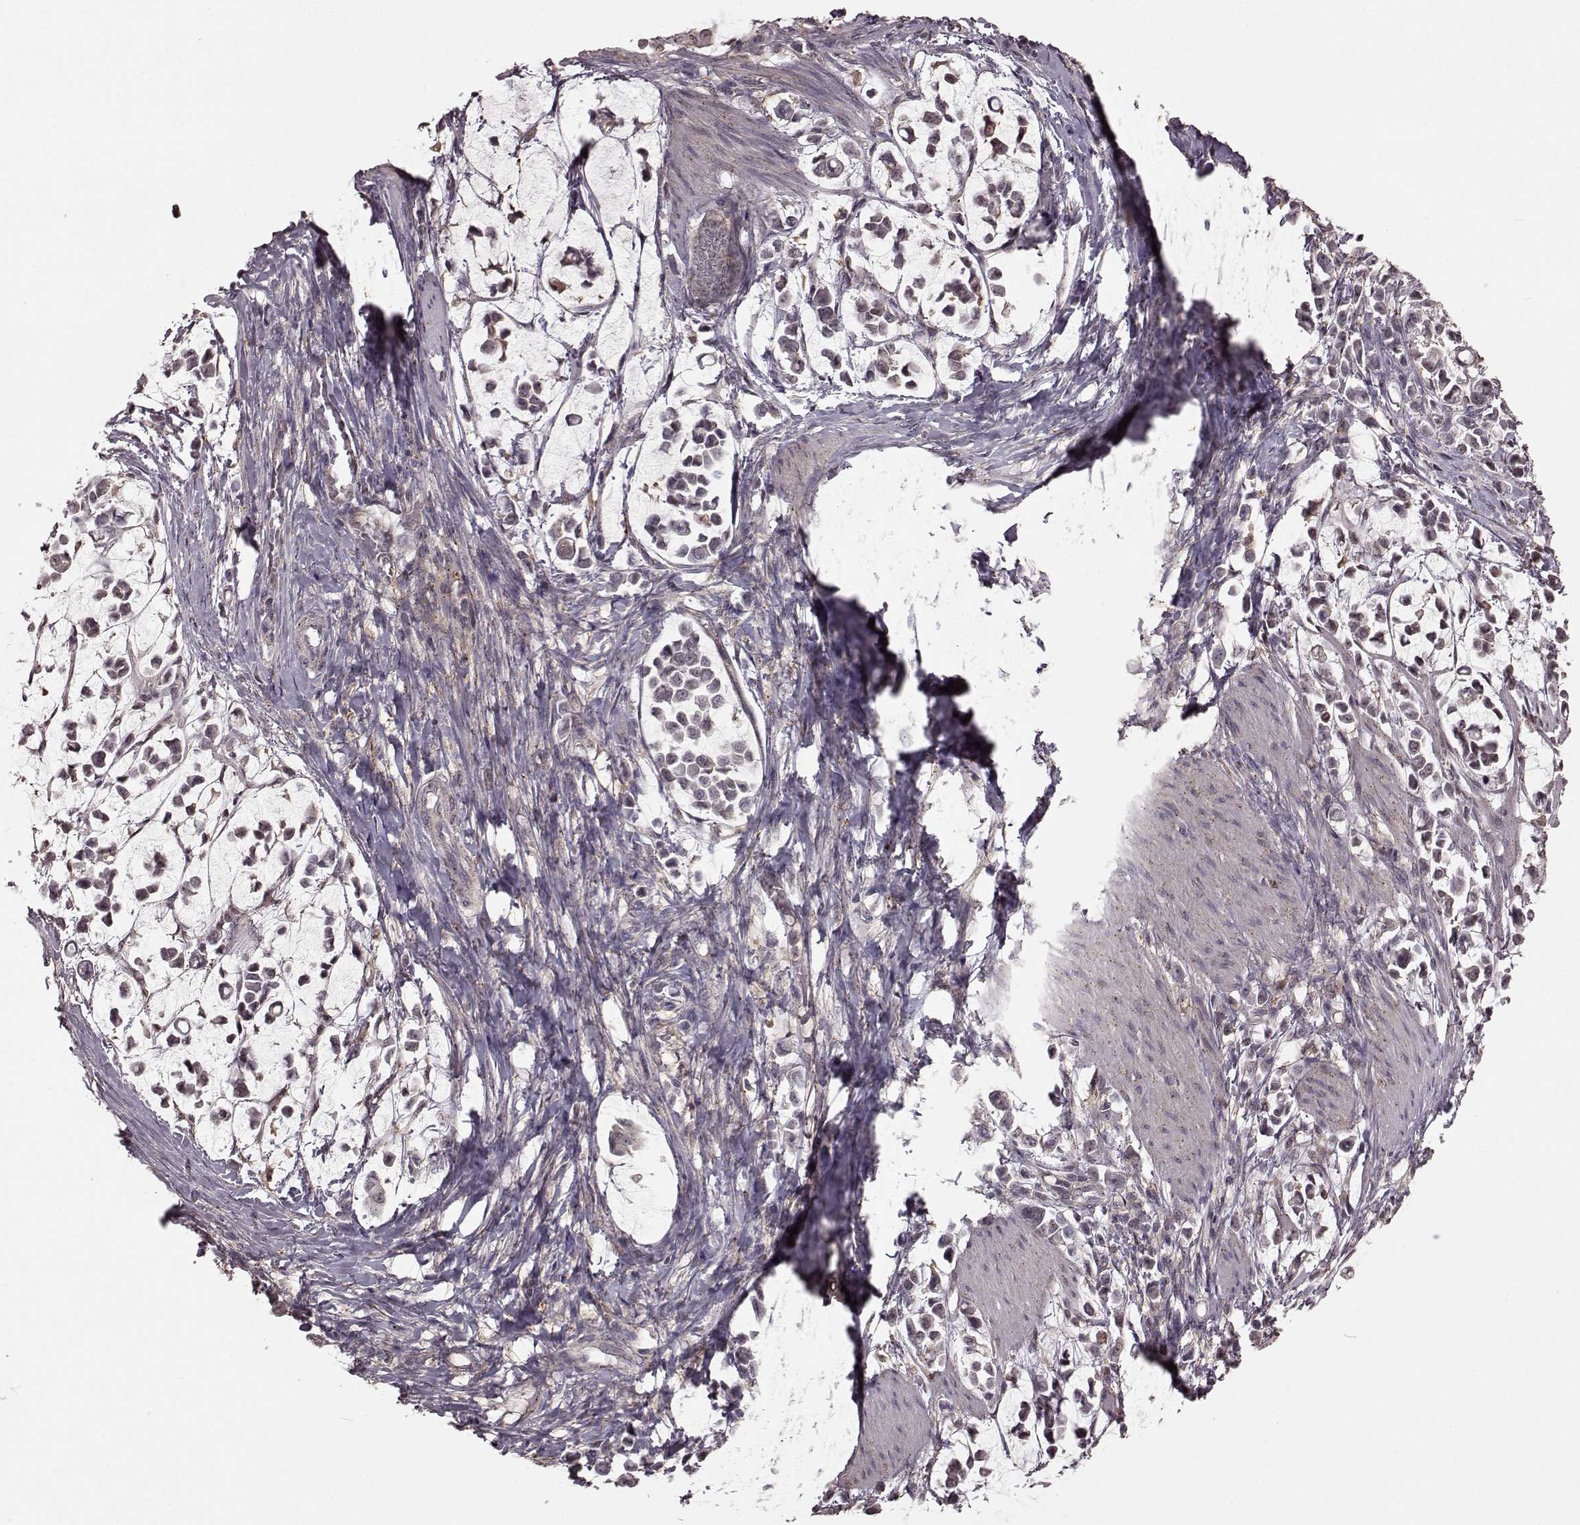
{"staining": {"intensity": "negative", "quantity": "none", "location": "none"}, "tissue": "stomach cancer", "cell_type": "Tumor cells", "image_type": "cancer", "snomed": [{"axis": "morphology", "description": "Adenocarcinoma, NOS"}, {"axis": "topography", "description": "Stomach"}], "caption": "Human stomach cancer stained for a protein using IHC demonstrates no staining in tumor cells.", "gene": "GSS", "patient": {"sex": "male", "age": 82}}